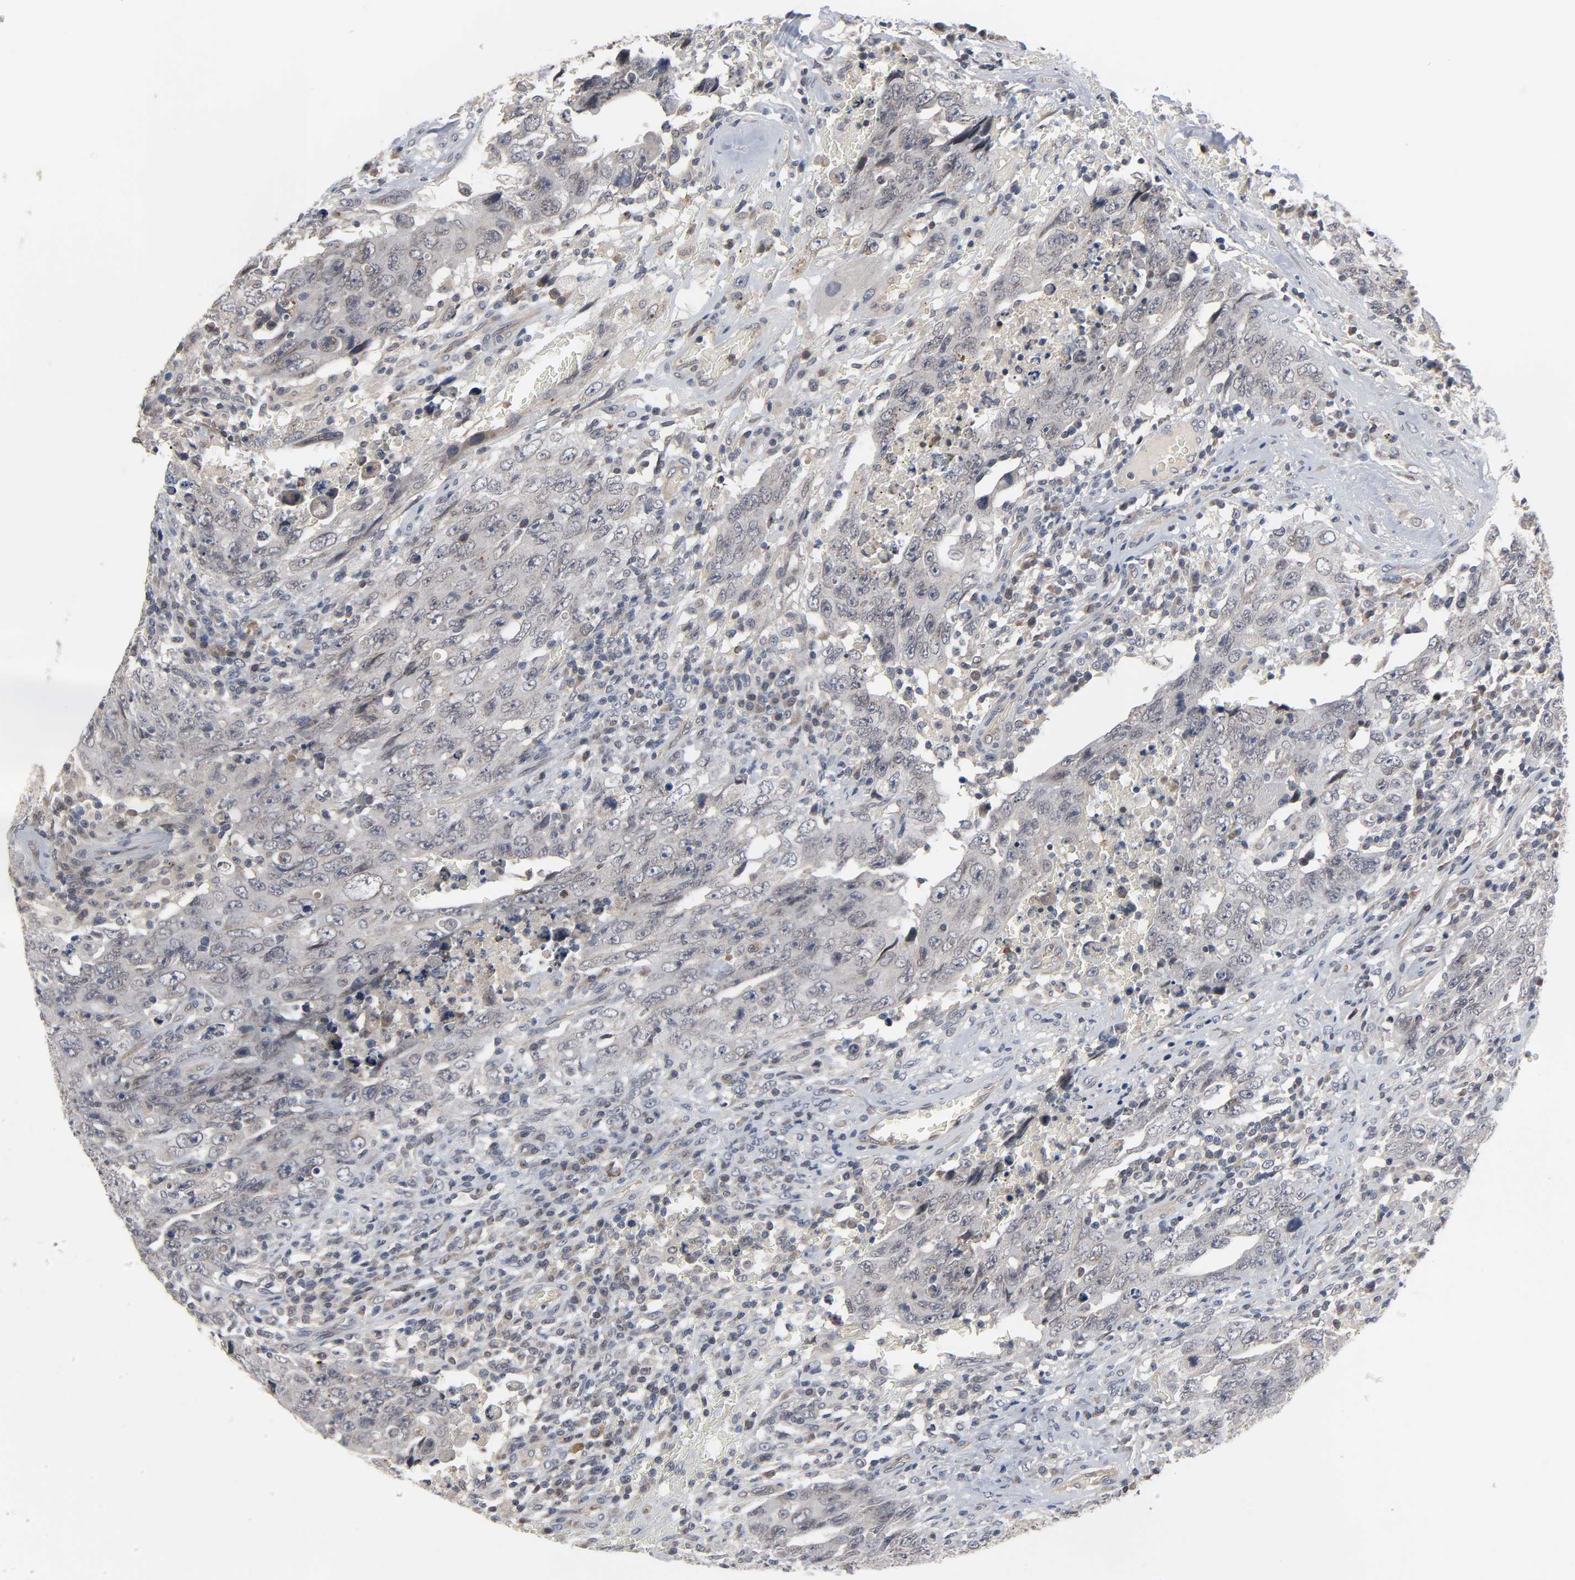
{"staining": {"intensity": "negative", "quantity": "none", "location": "none"}, "tissue": "testis cancer", "cell_type": "Tumor cells", "image_type": "cancer", "snomed": [{"axis": "morphology", "description": "Carcinoma, Embryonal, NOS"}, {"axis": "topography", "description": "Testis"}], "caption": "Immunohistochemistry photomicrograph of neoplastic tissue: human embryonal carcinoma (testis) stained with DAB demonstrates no significant protein expression in tumor cells.", "gene": "CCDC175", "patient": {"sex": "male", "age": 26}}